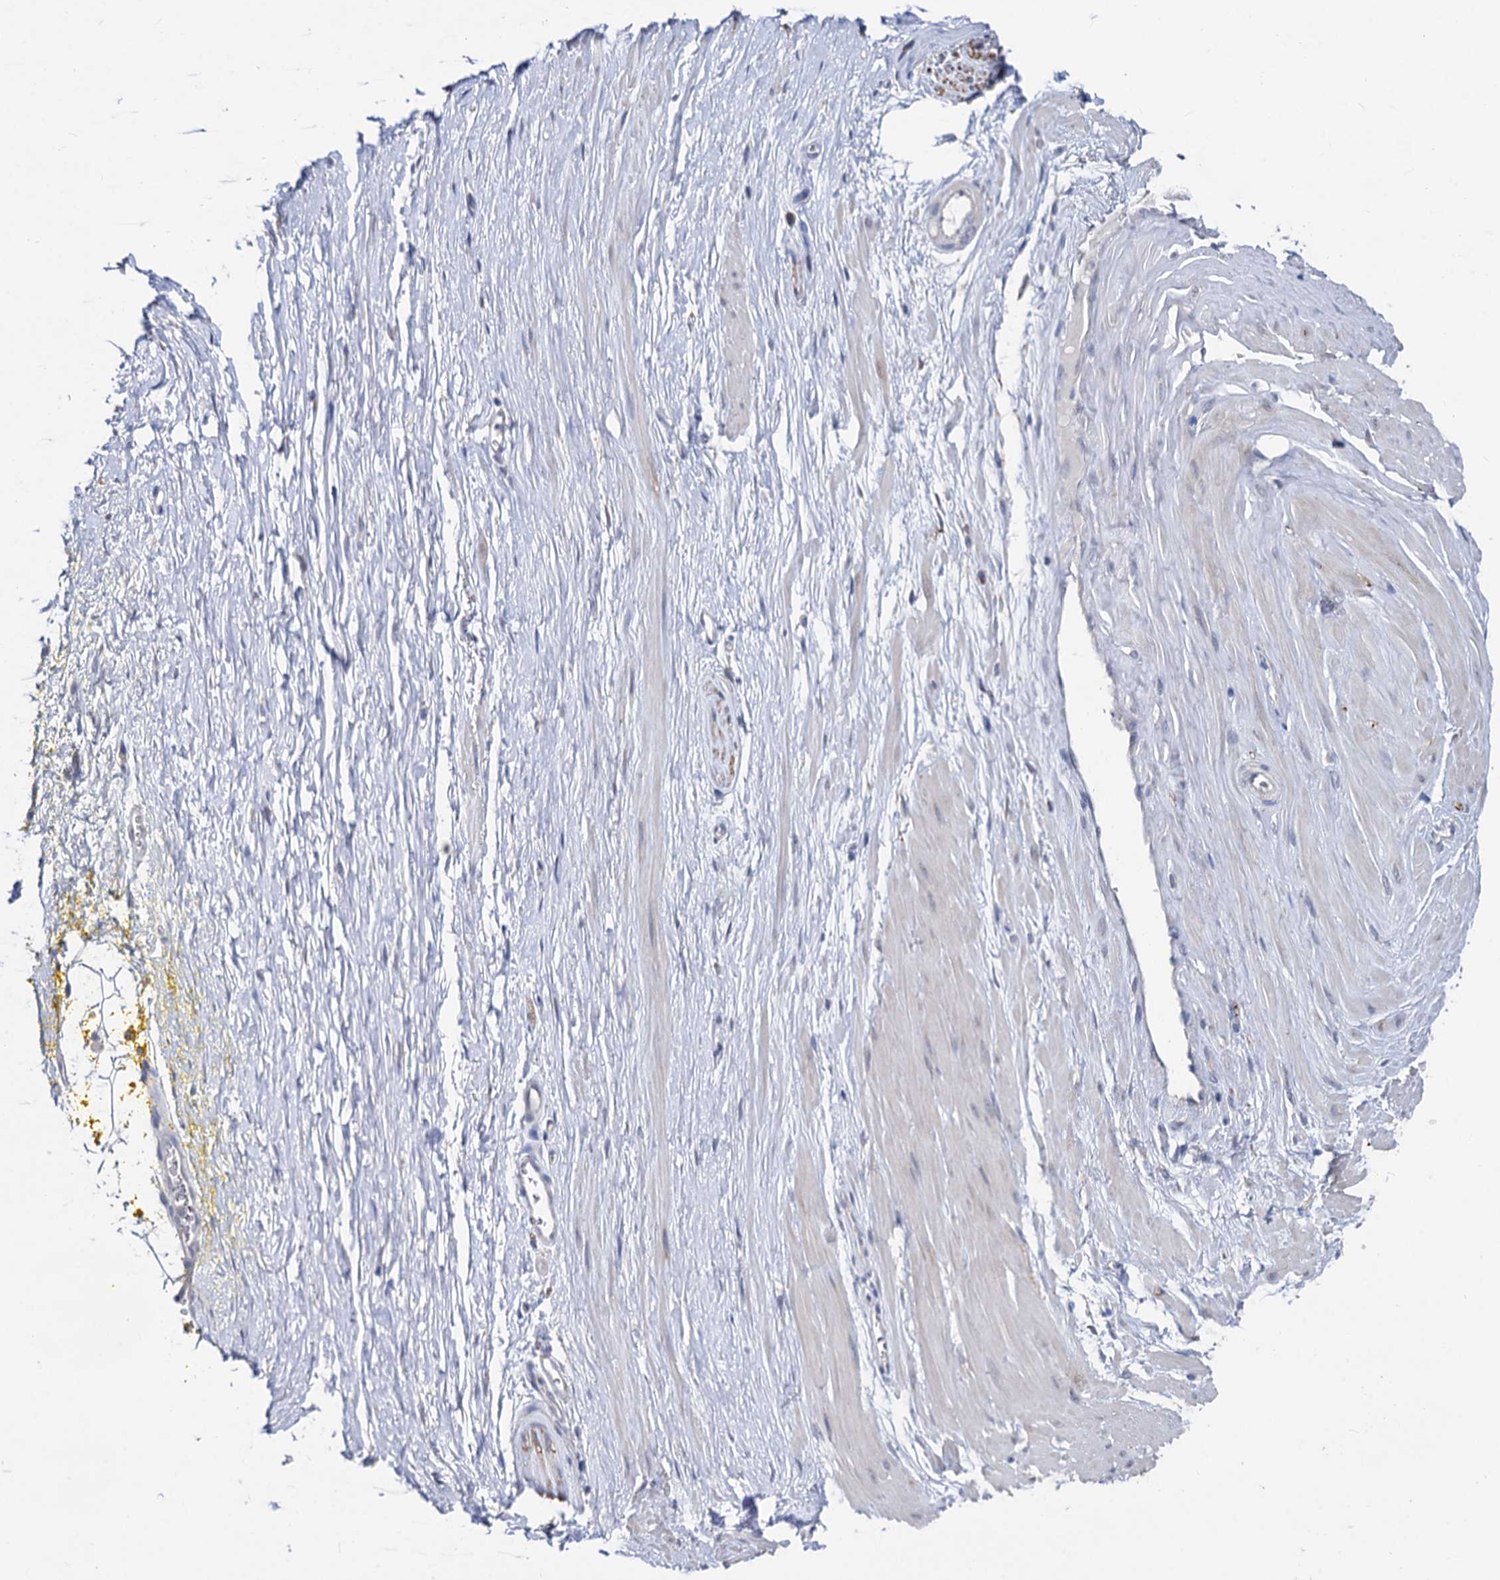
{"staining": {"intensity": "negative", "quantity": "none", "location": "none"}, "tissue": "adipose tissue", "cell_type": "Adipocytes", "image_type": "normal", "snomed": [{"axis": "morphology", "description": "Normal tissue, NOS"}, {"axis": "morphology", "description": "Adenocarcinoma, Low grade"}, {"axis": "topography", "description": "Prostate"}, {"axis": "topography", "description": "Peripheral nerve tissue"}], "caption": "This histopathology image is of benign adipose tissue stained with immunohistochemistry (IHC) to label a protein in brown with the nuclei are counter-stained blue. There is no positivity in adipocytes. (DAB immunohistochemistry (IHC) with hematoxylin counter stain).", "gene": "CAPRIN2", "patient": {"sex": "male", "age": 63}}